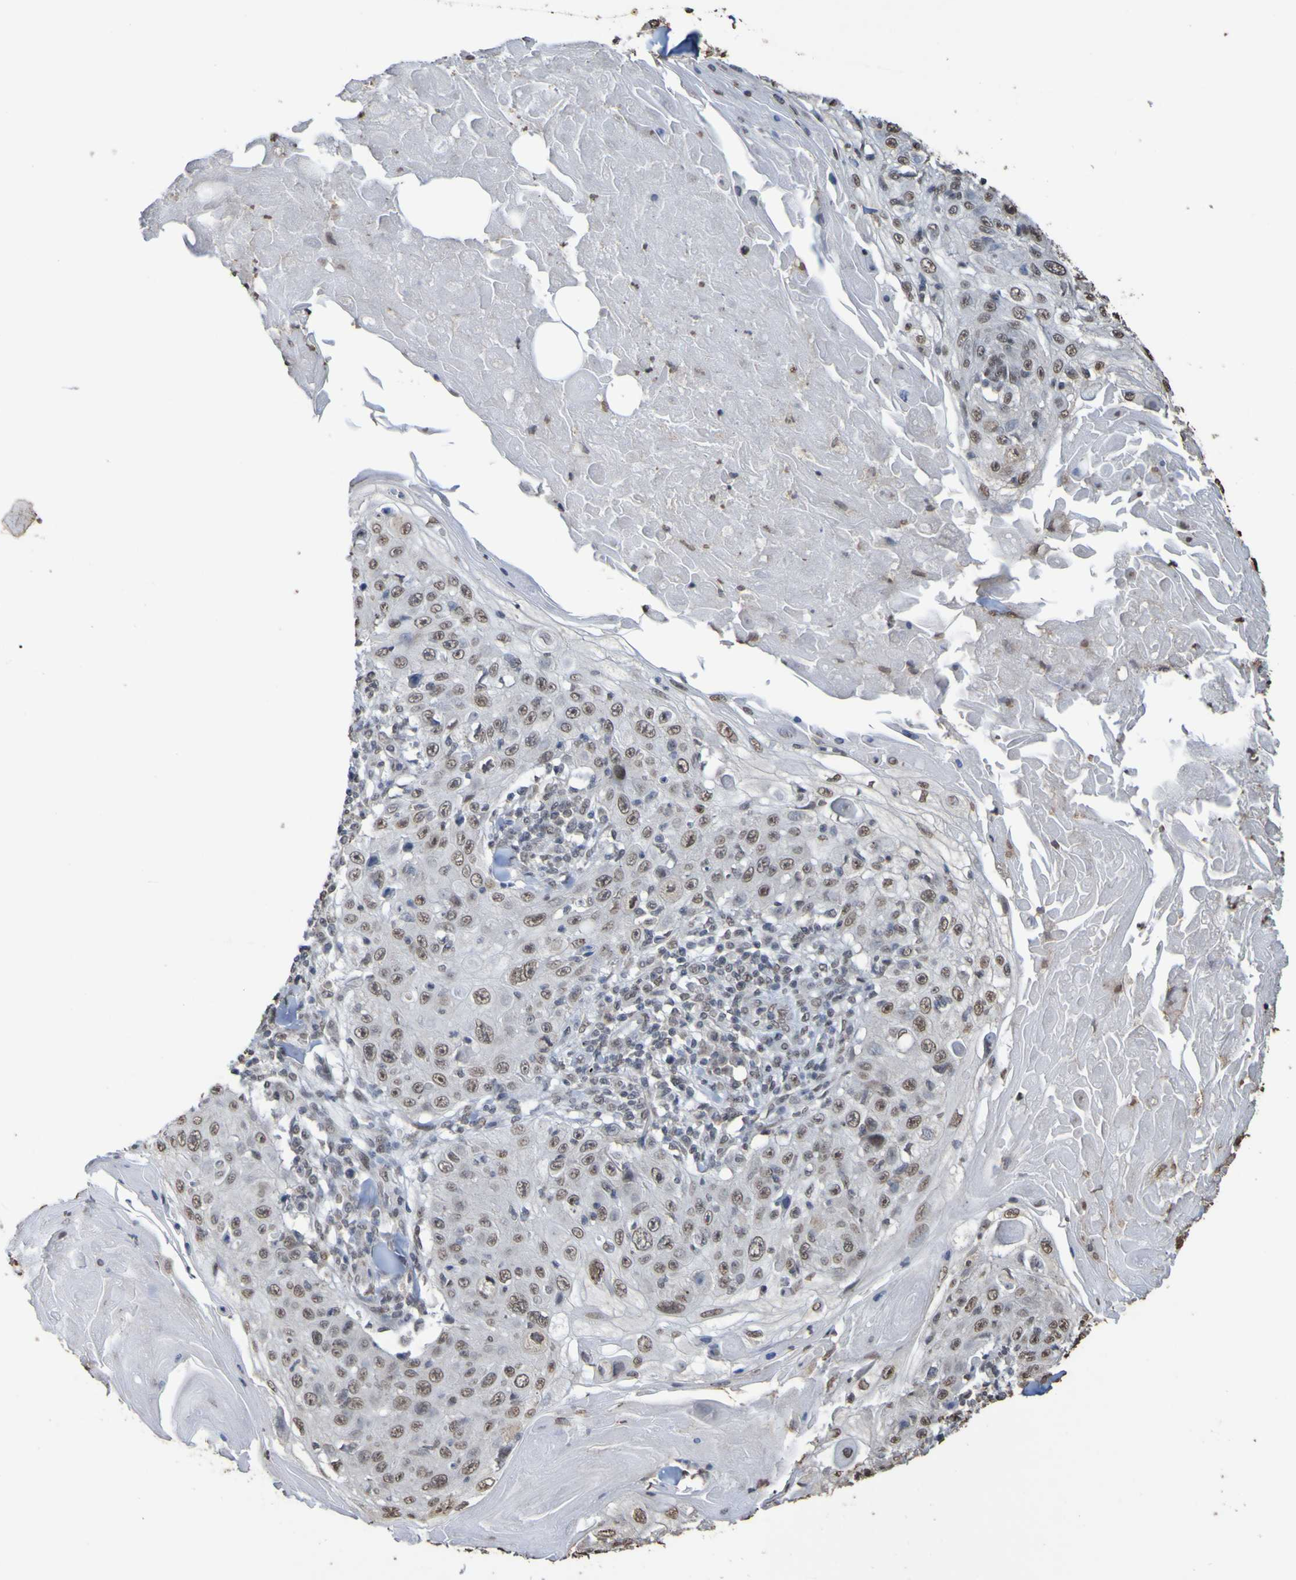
{"staining": {"intensity": "weak", "quantity": ">75%", "location": "nuclear"}, "tissue": "skin cancer", "cell_type": "Tumor cells", "image_type": "cancer", "snomed": [{"axis": "morphology", "description": "Squamous cell carcinoma, NOS"}, {"axis": "topography", "description": "Skin"}], "caption": "Squamous cell carcinoma (skin) stained for a protein exhibits weak nuclear positivity in tumor cells. The staining was performed using DAB, with brown indicating positive protein expression. Nuclei are stained blue with hematoxylin.", "gene": "ALKBH2", "patient": {"sex": "male", "age": 86}}